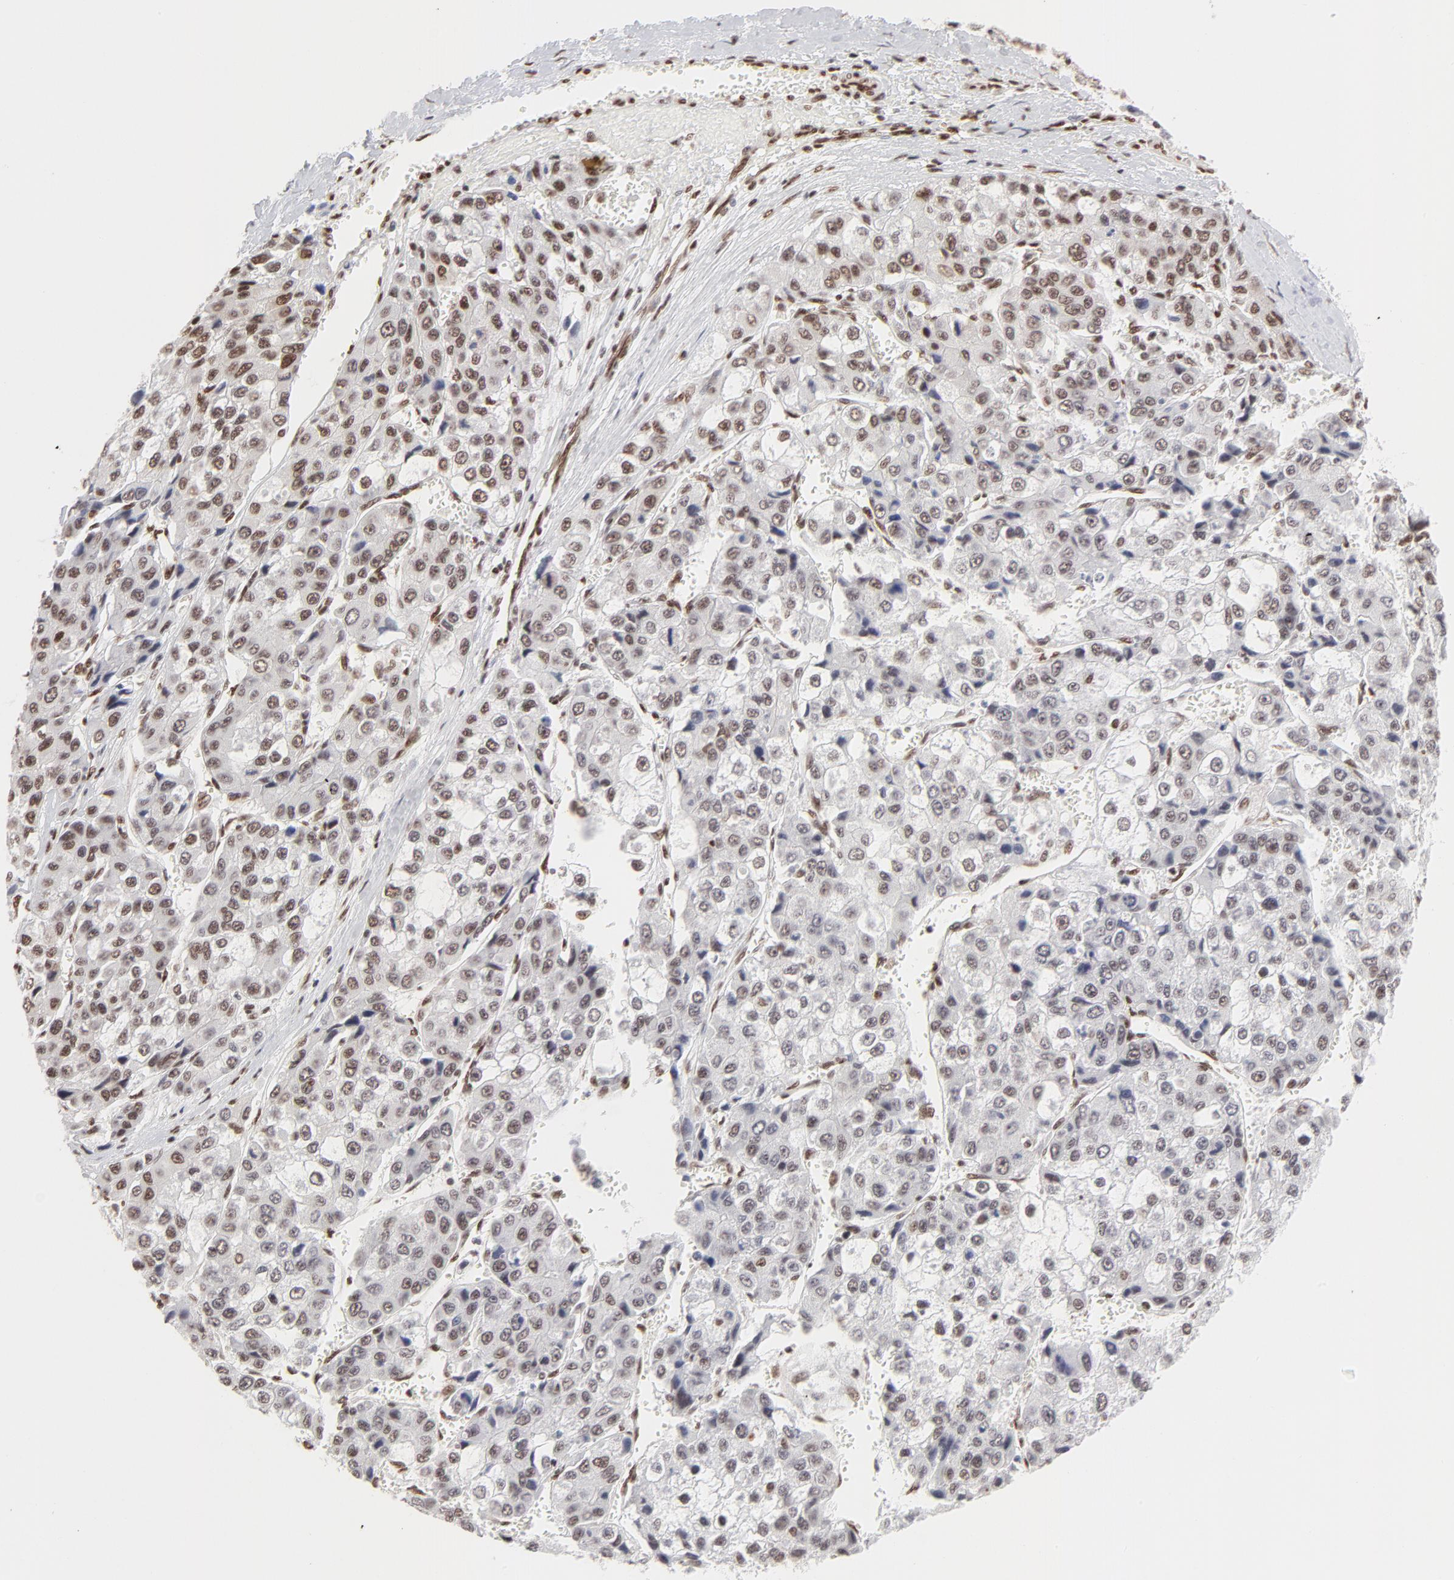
{"staining": {"intensity": "moderate", "quantity": ">75%", "location": "nuclear"}, "tissue": "liver cancer", "cell_type": "Tumor cells", "image_type": "cancer", "snomed": [{"axis": "morphology", "description": "Carcinoma, Hepatocellular, NOS"}, {"axis": "topography", "description": "Liver"}], "caption": "A brown stain highlights moderate nuclear staining of a protein in human liver cancer (hepatocellular carcinoma) tumor cells.", "gene": "TARDBP", "patient": {"sex": "female", "age": 66}}